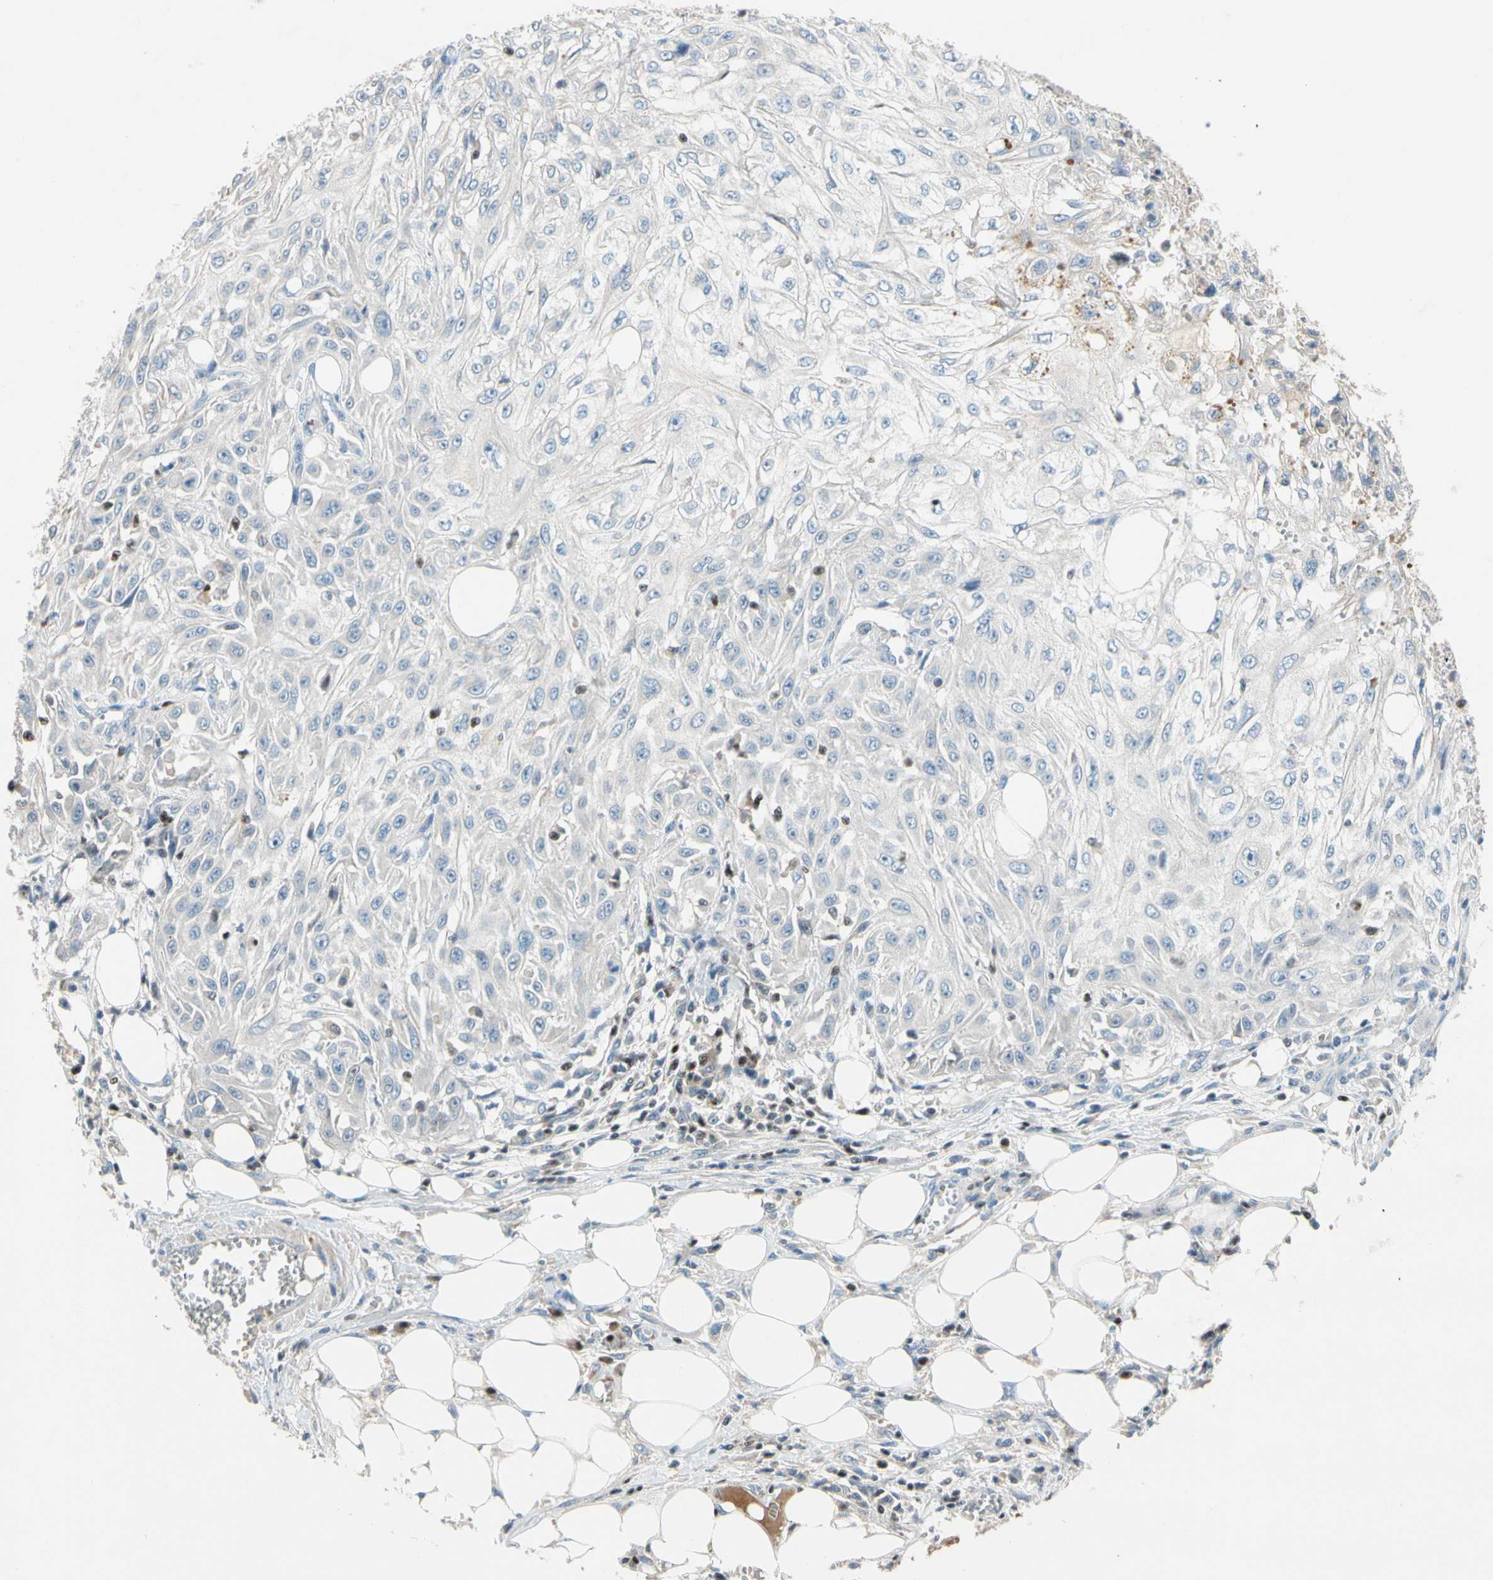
{"staining": {"intensity": "negative", "quantity": "none", "location": "none"}, "tissue": "skin cancer", "cell_type": "Tumor cells", "image_type": "cancer", "snomed": [{"axis": "morphology", "description": "Squamous cell carcinoma, NOS"}, {"axis": "topography", "description": "Skin"}], "caption": "Tumor cells are negative for brown protein staining in skin cancer. (DAB immunohistochemistry (IHC) visualized using brightfield microscopy, high magnification).", "gene": "SP140", "patient": {"sex": "male", "age": 75}}